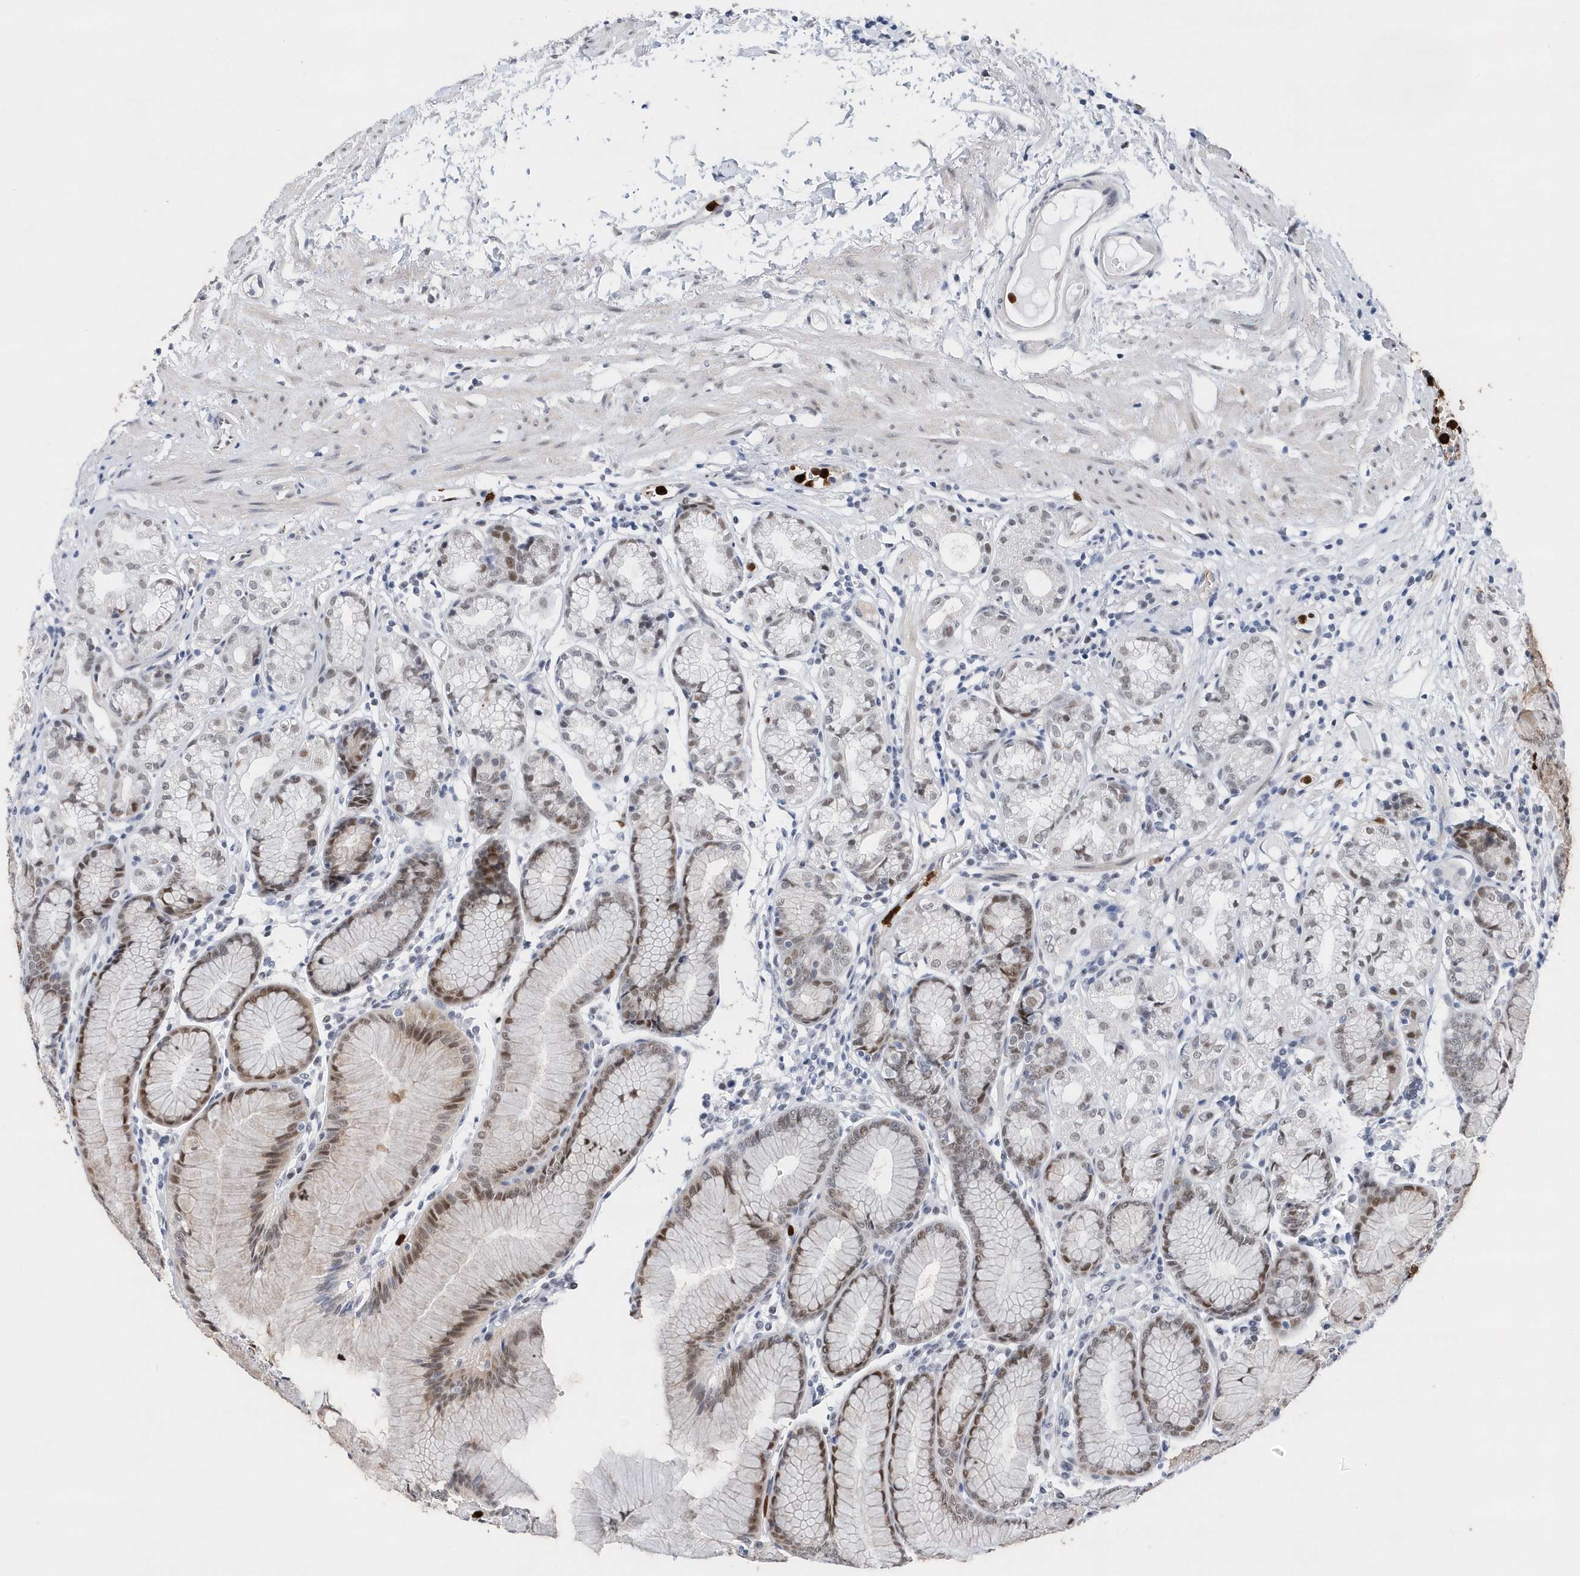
{"staining": {"intensity": "moderate", "quantity": "25%-75%", "location": "nuclear"}, "tissue": "stomach", "cell_type": "Glandular cells", "image_type": "normal", "snomed": [{"axis": "morphology", "description": "Normal tissue, NOS"}, {"axis": "topography", "description": "Stomach"}], "caption": "Moderate nuclear positivity is seen in approximately 25%-75% of glandular cells in unremarkable stomach. The protein is shown in brown color, while the nuclei are stained blue.", "gene": "RPP30", "patient": {"sex": "female", "age": 57}}